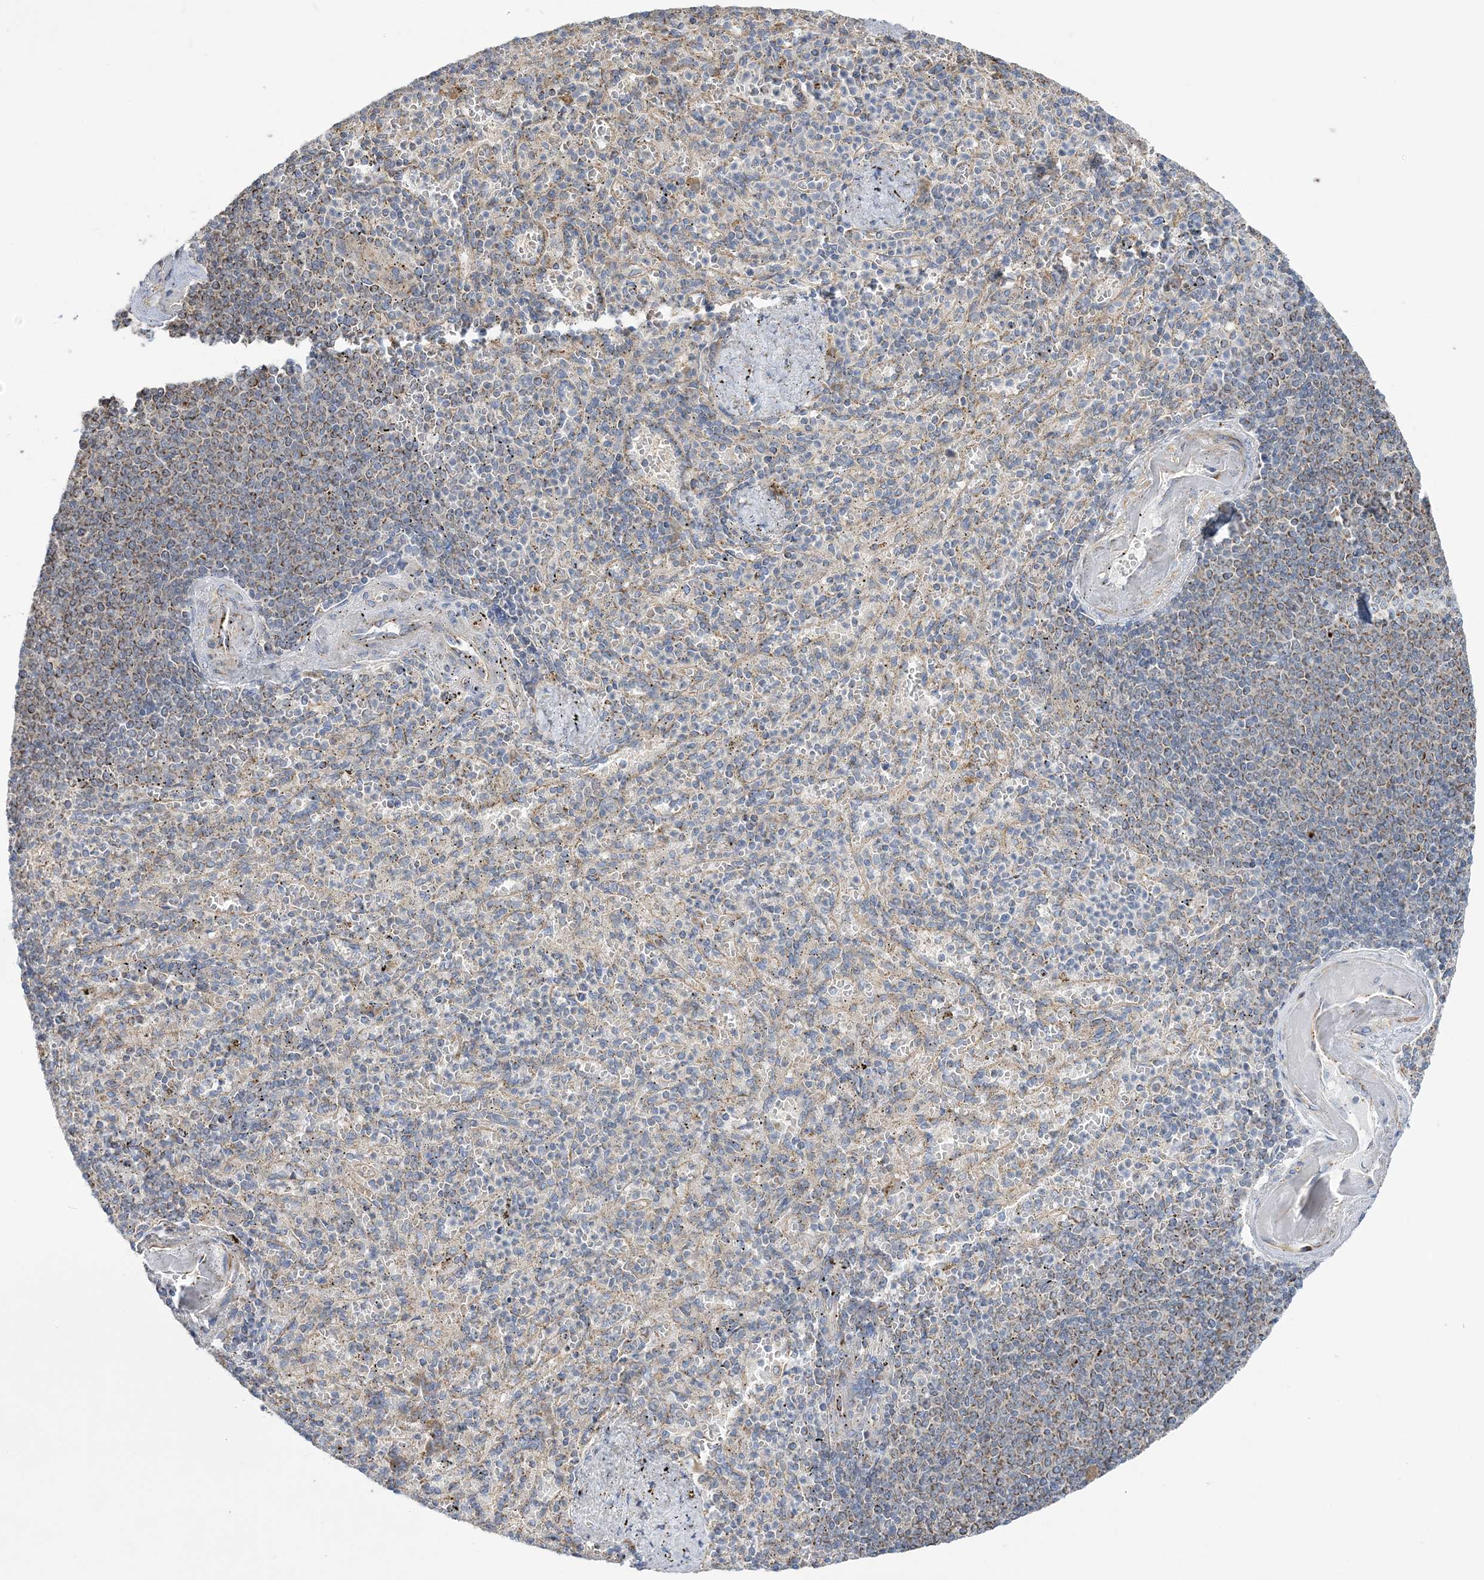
{"staining": {"intensity": "weak", "quantity": "<25%", "location": "cytoplasmic/membranous"}, "tissue": "spleen", "cell_type": "Cells in red pulp", "image_type": "normal", "snomed": [{"axis": "morphology", "description": "Normal tissue, NOS"}, {"axis": "topography", "description": "Spleen"}], "caption": "Human spleen stained for a protein using immunohistochemistry shows no positivity in cells in red pulp.", "gene": "MMADHC", "patient": {"sex": "female", "age": 74}}